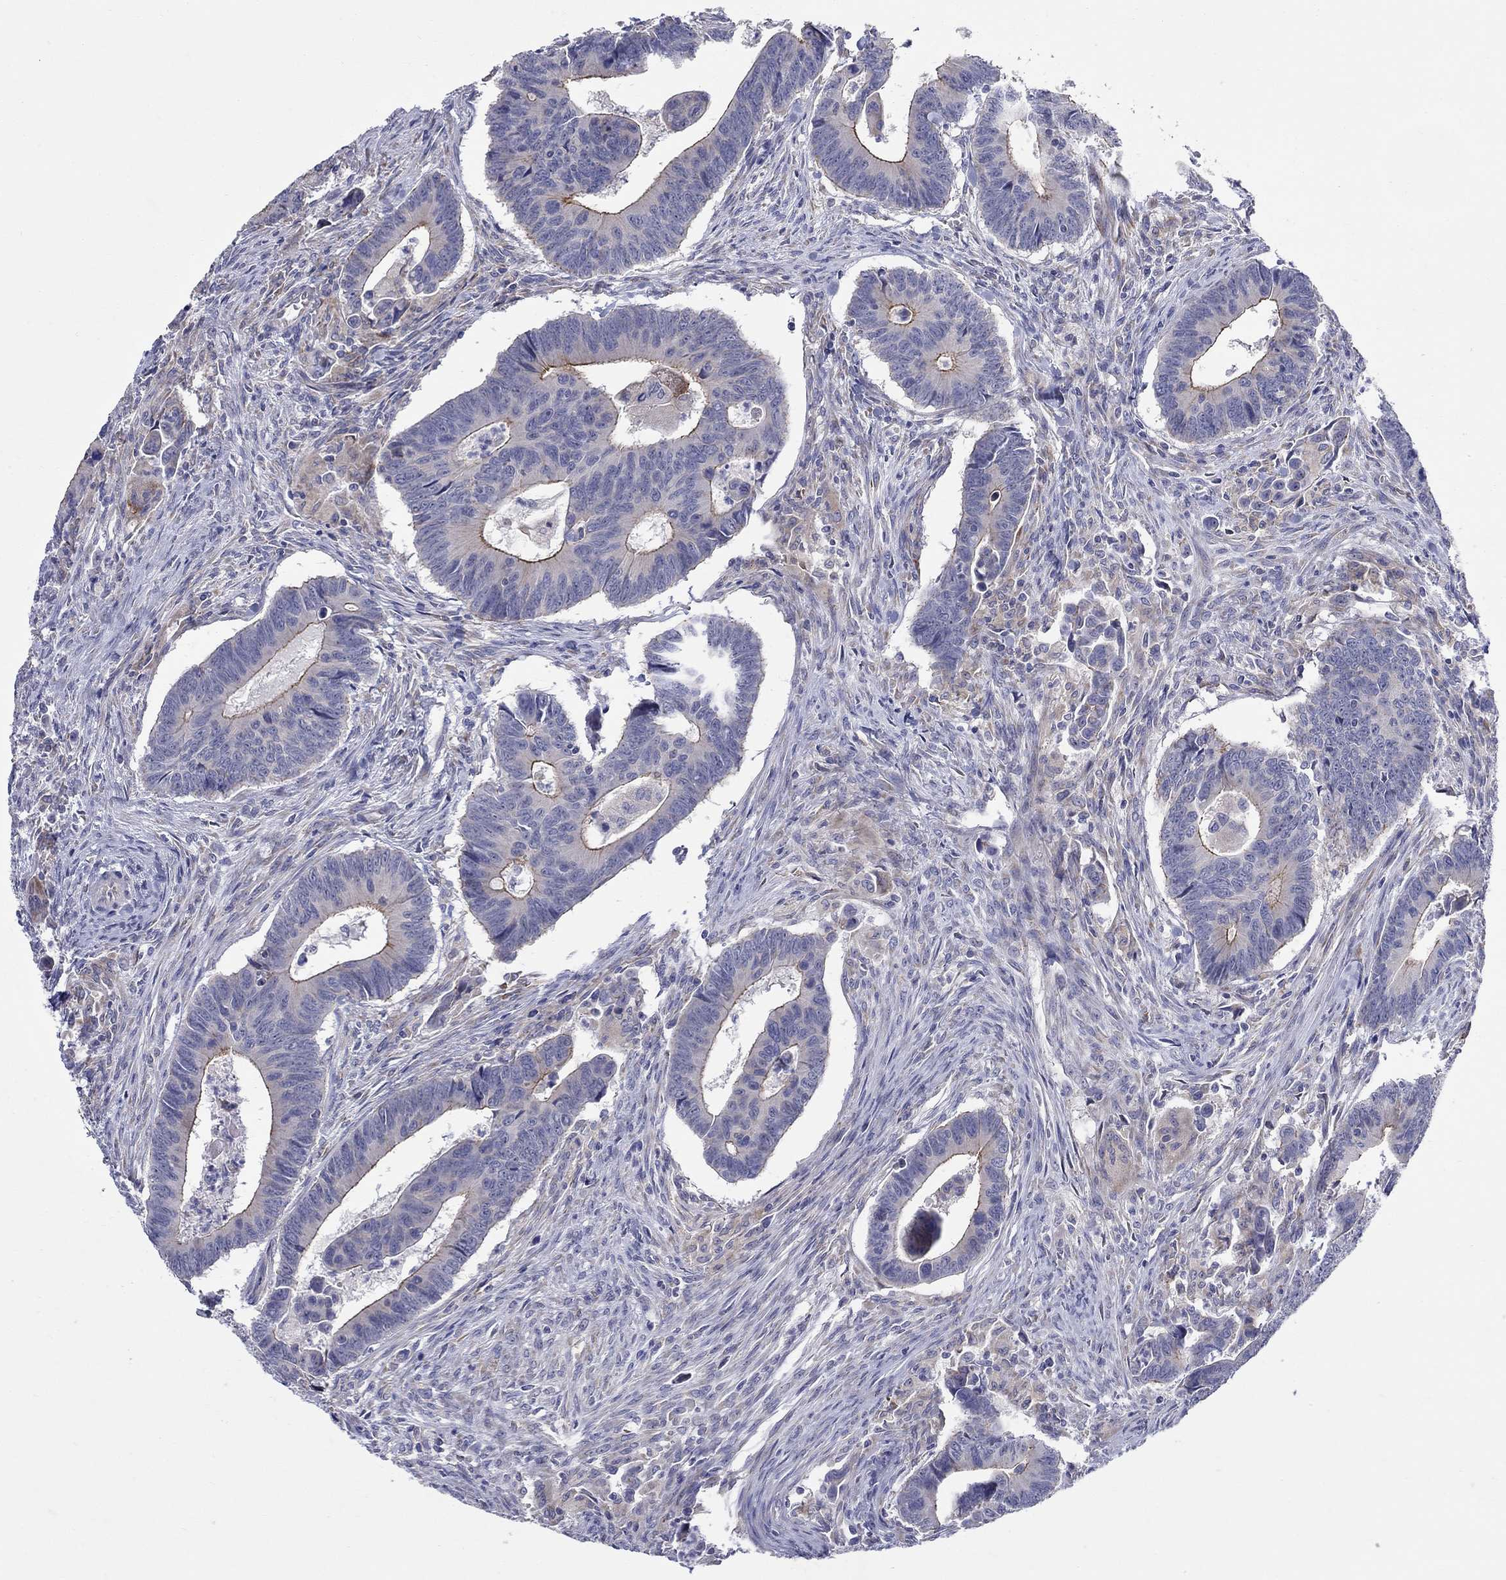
{"staining": {"intensity": "strong", "quantity": "25%-75%", "location": "cytoplasmic/membranous"}, "tissue": "colorectal cancer", "cell_type": "Tumor cells", "image_type": "cancer", "snomed": [{"axis": "morphology", "description": "Adenocarcinoma, NOS"}, {"axis": "topography", "description": "Rectum"}], "caption": "About 25%-75% of tumor cells in adenocarcinoma (colorectal) exhibit strong cytoplasmic/membranous protein positivity as visualized by brown immunohistochemical staining.", "gene": "QRFPR", "patient": {"sex": "male", "age": 67}}